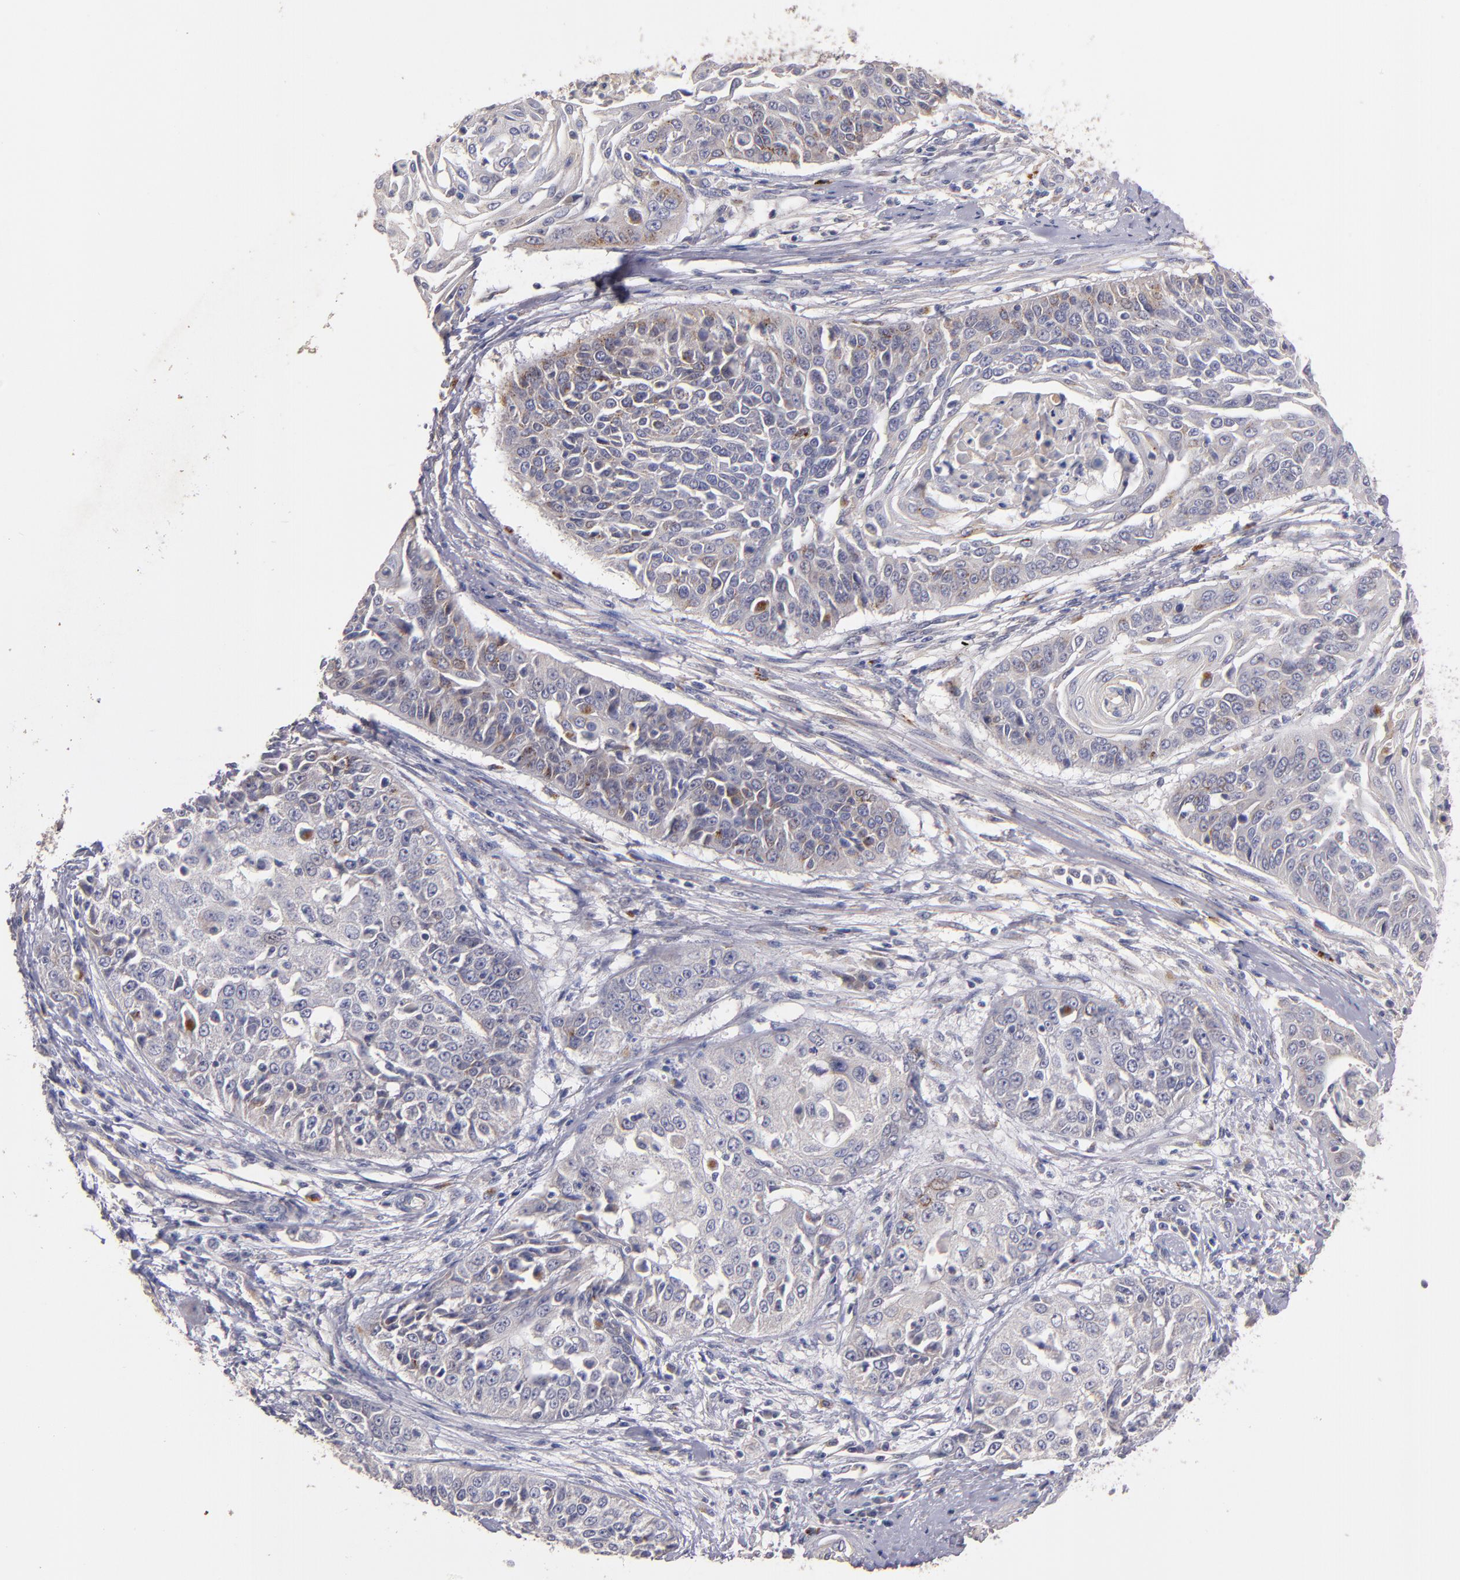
{"staining": {"intensity": "weak", "quantity": "25%-75%", "location": "cytoplasmic/membranous"}, "tissue": "cervical cancer", "cell_type": "Tumor cells", "image_type": "cancer", "snomed": [{"axis": "morphology", "description": "Squamous cell carcinoma, NOS"}, {"axis": "topography", "description": "Cervix"}], "caption": "Cervical cancer stained for a protein (brown) reveals weak cytoplasmic/membranous positive positivity in approximately 25%-75% of tumor cells.", "gene": "MAGEE1", "patient": {"sex": "female", "age": 64}}